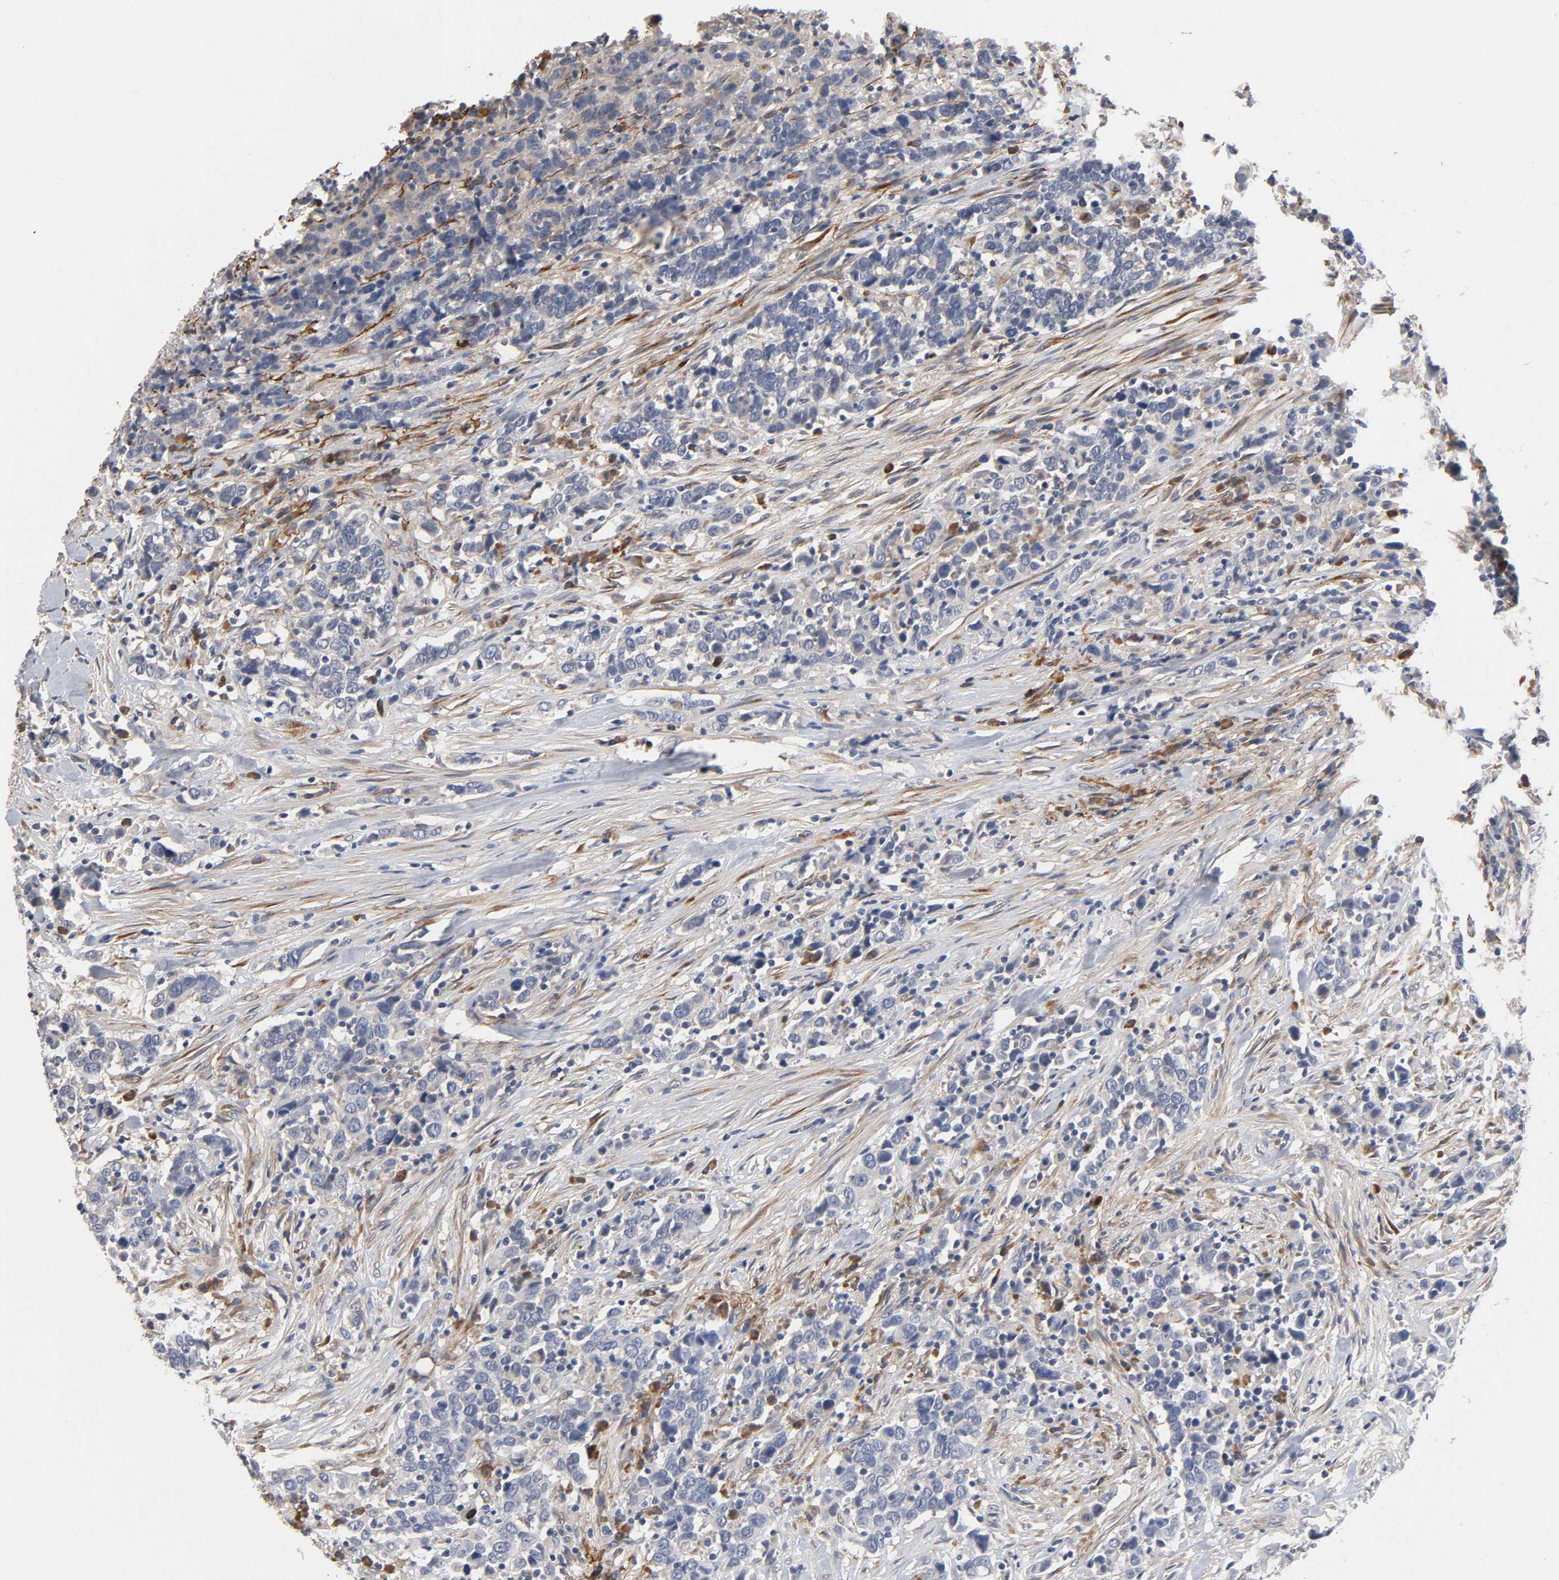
{"staining": {"intensity": "negative", "quantity": "none", "location": "none"}, "tissue": "urothelial cancer", "cell_type": "Tumor cells", "image_type": "cancer", "snomed": [{"axis": "morphology", "description": "Urothelial carcinoma, High grade"}, {"axis": "topography", "description": "Urinary bladder"}], "caption": "IHC of high-grade urothelial carcinoma shows no positivity in tumor cells.", "gene": "HDLBP", "patient": {"sex": "male", "age": 61}}